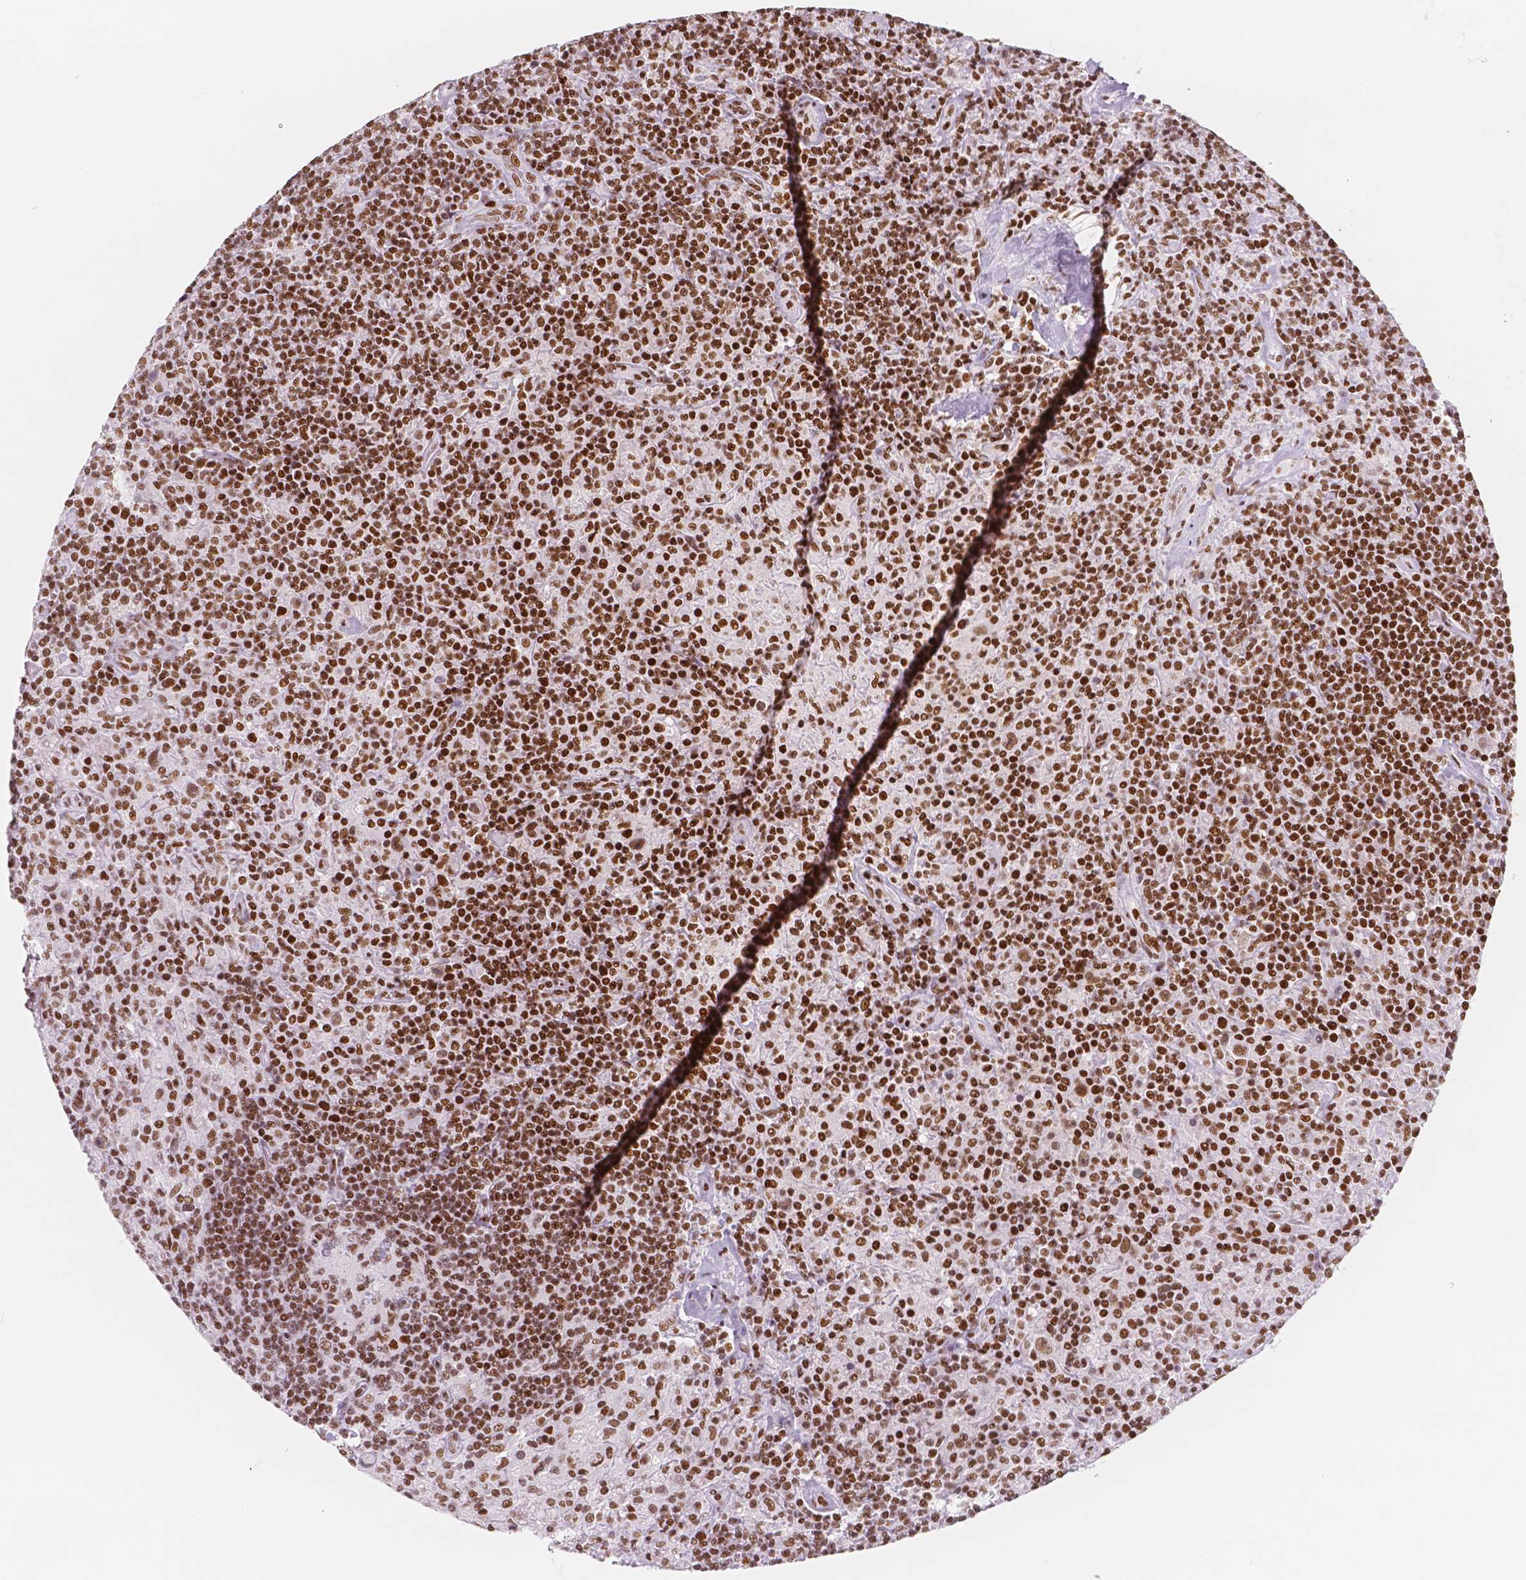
{"staining": {"intensity": "moderate", "quantity": ">75%", "location": "nuclear"}, "tissue": "lymphoma", "cell_type": "Tumor cells", "image_type": "cancer", "snomed": [{"axis": "morphology", "description": "Hodgkin's disease, NOS"}, {"axis": "topography", "description": "Lymph node"}], "caption": "High-power microscopy captured an immunohistochemistry (IHC) micrograph of lymphoma, revealing moderate nuclear staining in approximately >75% of tumor cells. The protein is shown in brown color, while the nuclei are stained blue.", "gene": "HDAC1", "patient": {"sex": "male", "age": 70}}